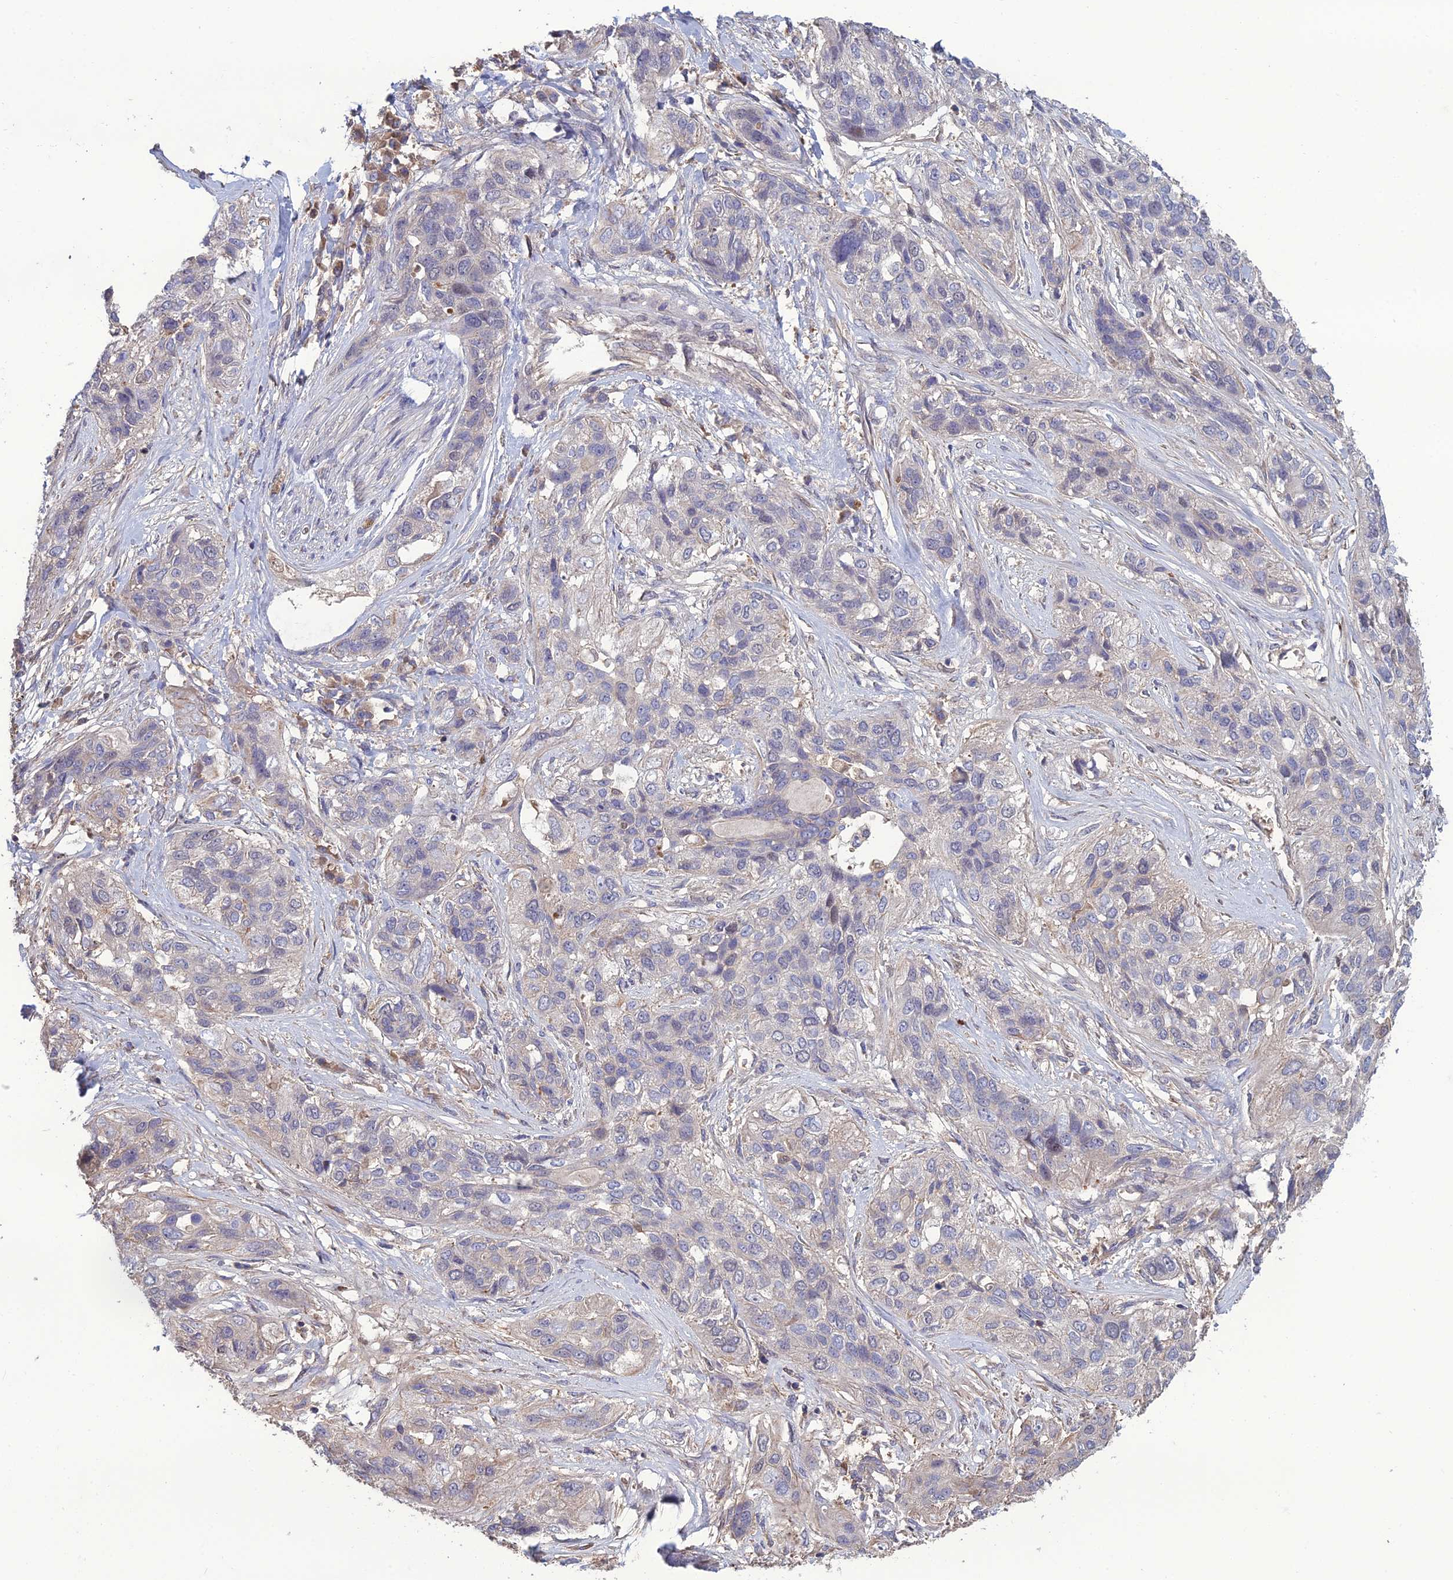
{"staining": {"intensity": "negative", "quantity": "none", "location": "none"}, "tissue": "lung cancer", "cell_type": "Tumor cells", "image_type": "cancer", "snomed": [{"axis": "morphology", "description": "Squamous cell carcinoma, NOS"}, {"axis": "topography", "description": "Lung"}], "caption": "This is a image of IHC staining of lung squamous cell carcinoma, which shows no positivity in tumor cells.", "gene": "GALR2", "patient": {"sex": "female", "age": 70}}